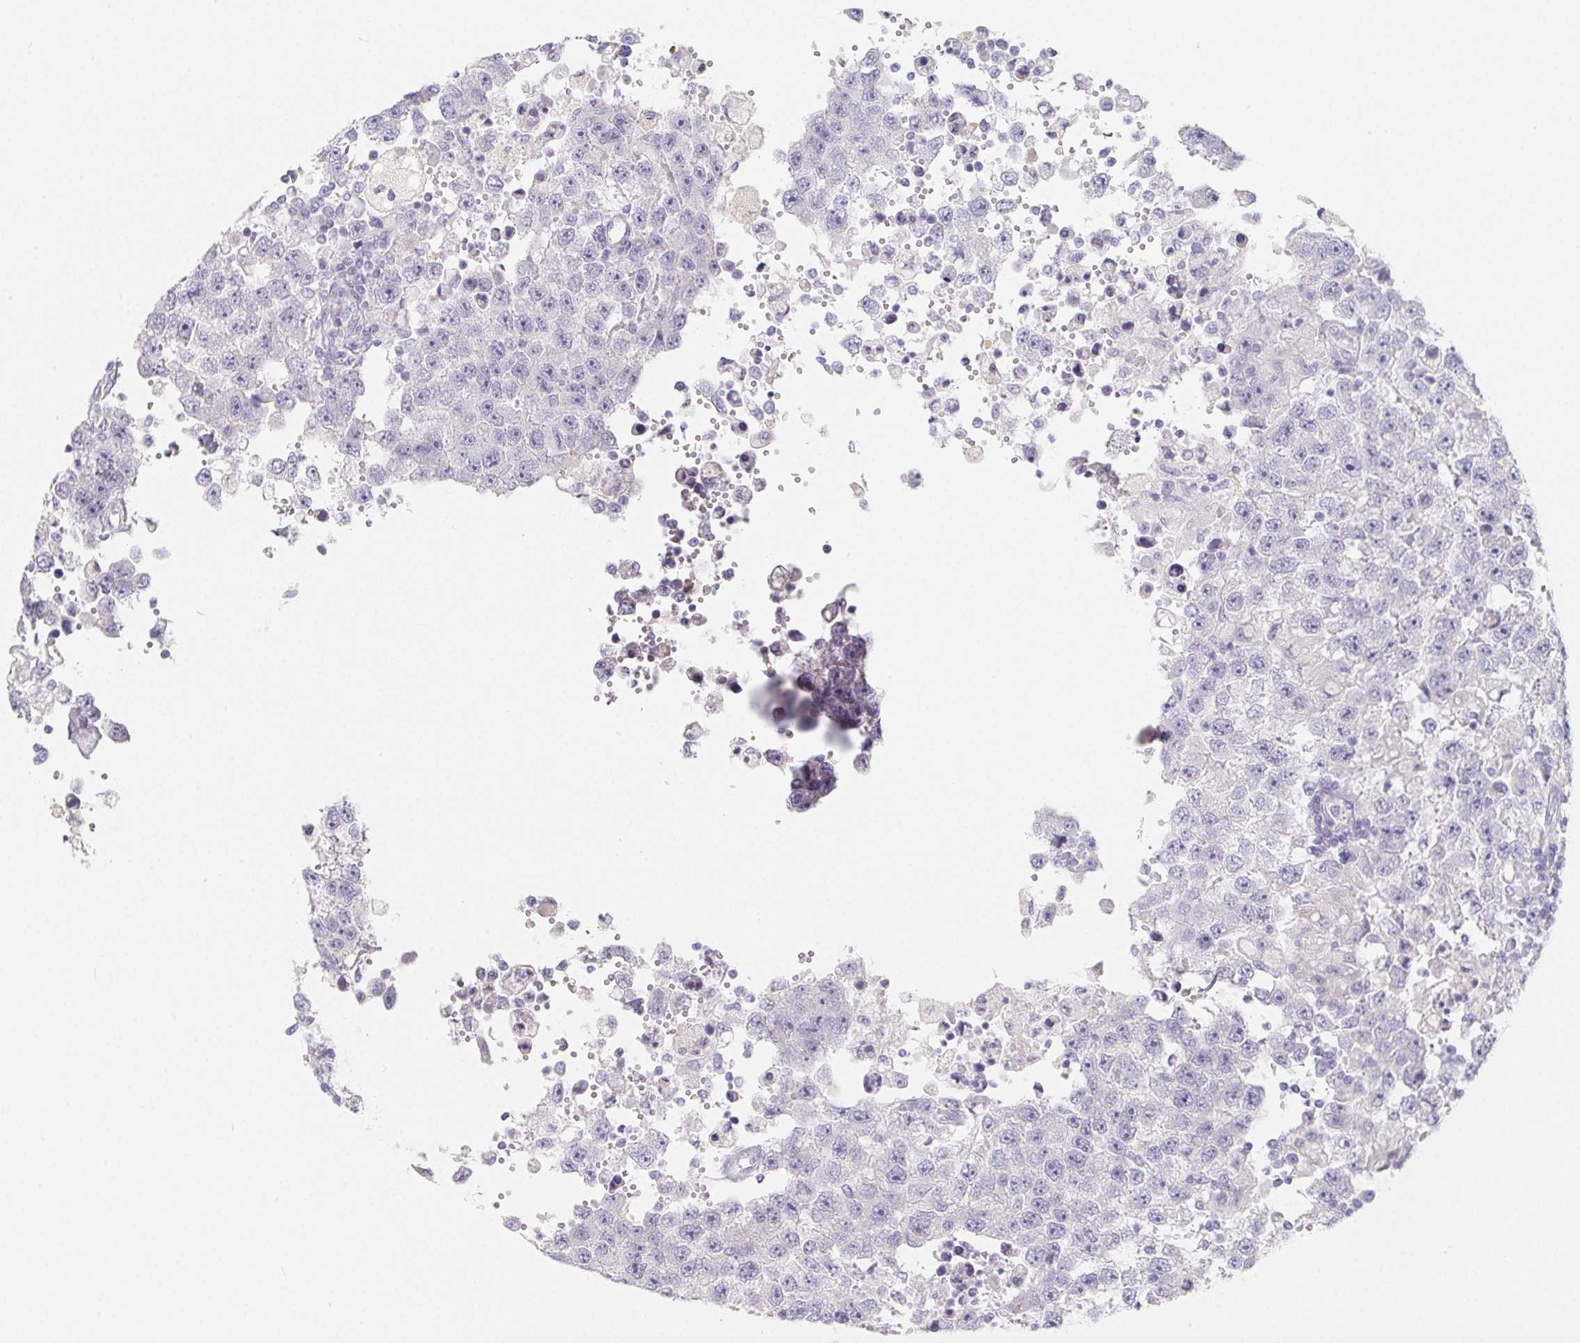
{"staining": {"intensity": "negative", "quantity": "none", "location": "none"}, "tissue": "testis cancer", "cell_type": "Tumor cells", "image_type": "cancer", "snomed": [{"axis": "morphology", "description": "Carcinoma, Embryonal, NOS"}, {"axis": "topography", "description": "Testis"}], "caption": "DAB (3,3'-diaminobenzidine) immunohistochemical staining of testis embryonal carcinoma exhibits no significant positivity in tumor cells. (DAB (3,3'-diaminobenzidine) immunohistochemistry (IHC) with hematoxylin counter stain).", "gene": "GLIPR1L1", "patient": {"sex": "male", "age": 83}}